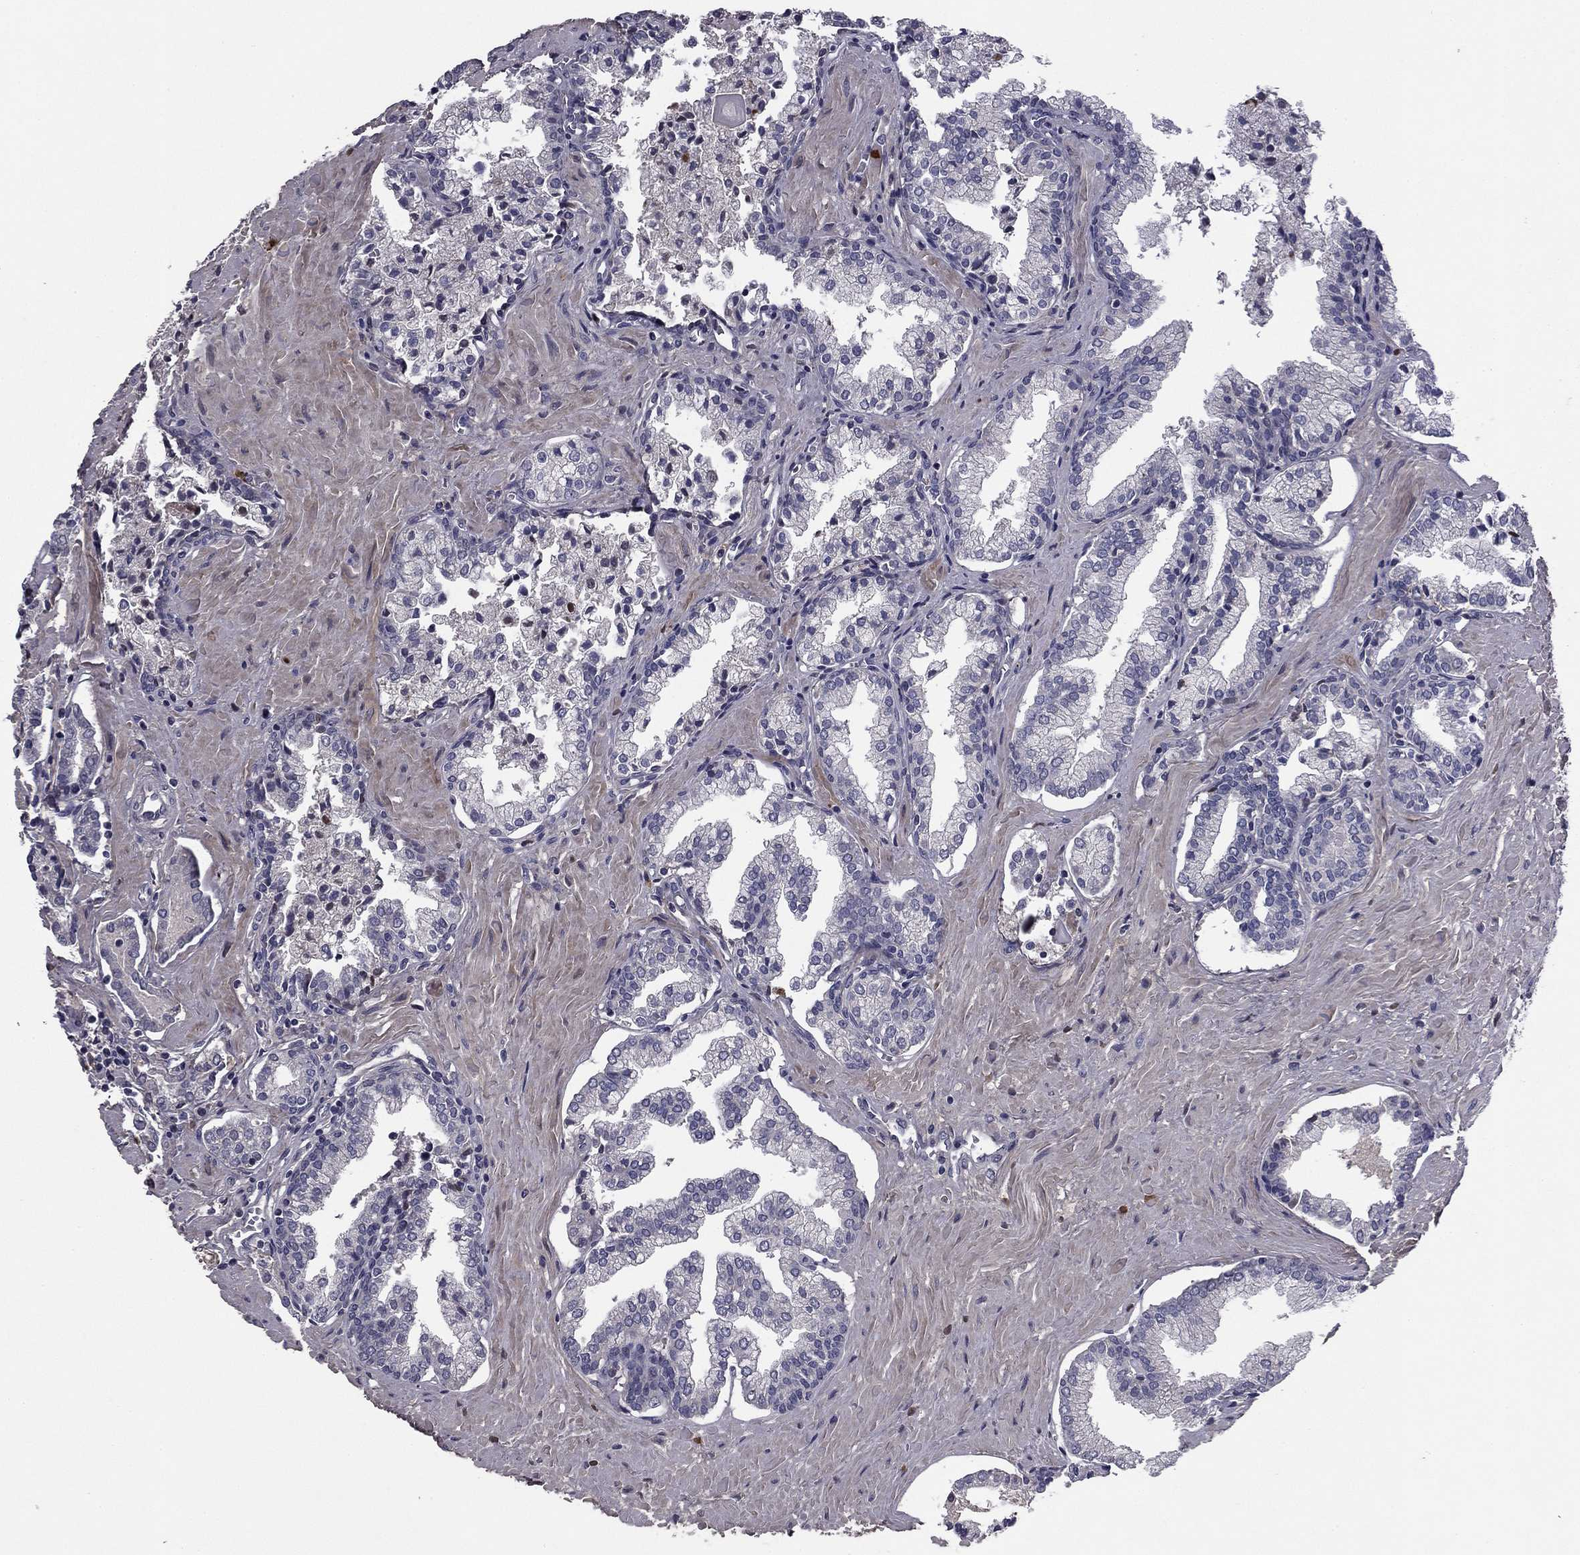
{"staining": {"intensity": "negative", "quantity": "none", "location": "none"}, "tissue": "prostate cancer", "cell_type": "Tumor cells", "image_type": "cancer", "snomed": [{"axis": "morphology", "description": "Adenocarcinoma, NOS"}, {"axis": "topography", "description": "Prostate and seminal vesicle, NOS"}, {"axis": "topography", "description": "Prostate"}], "caption": "An image of adenocarcinoma (prostate) stained for a protein shows no brown staining in tumor cells. (Brightfield microscopy of DAB (3,3'-diaminobenzidine) immunohistochemistry (IHC) at high magnification).", "gene": "COL2A1", "patient": {"sex": "male", "age": 44}}